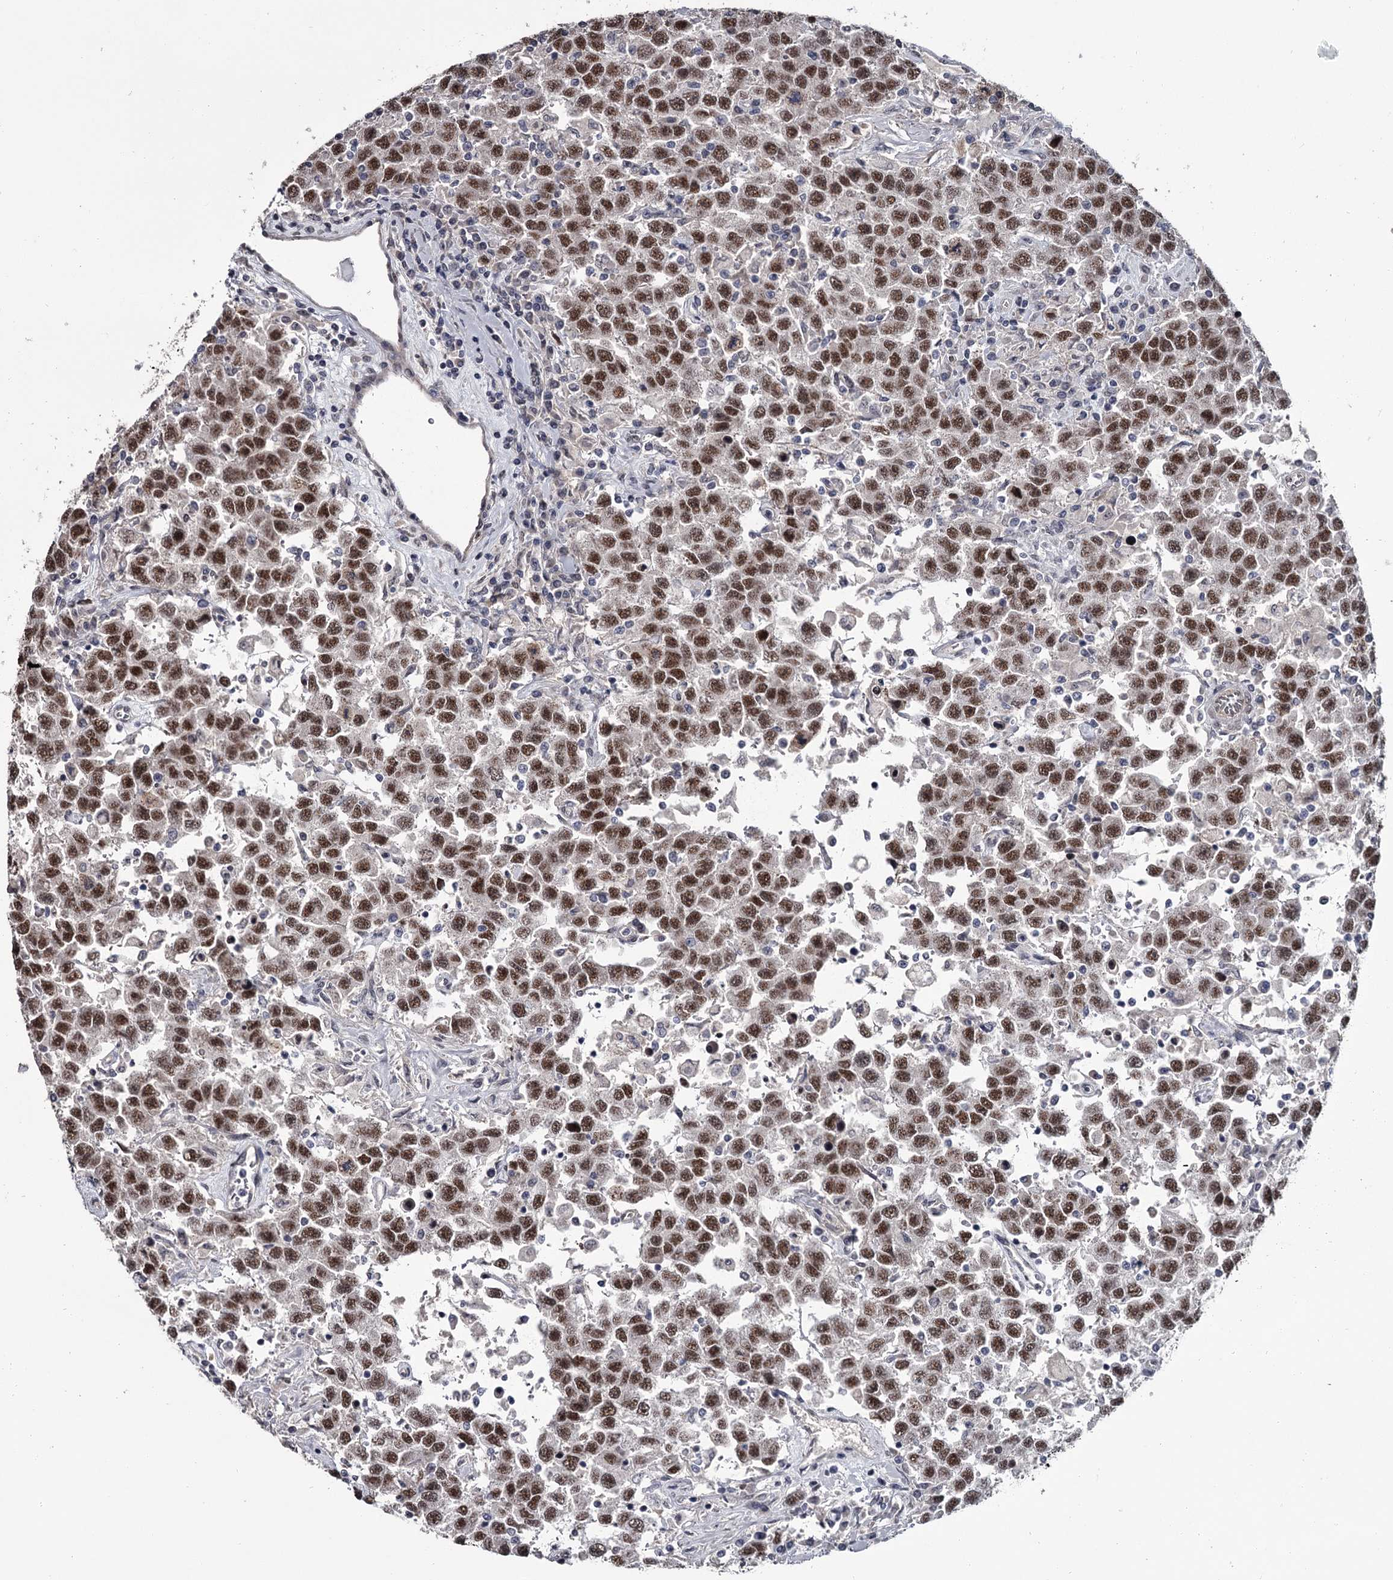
{"staining": {"intensity": "strong", "quantity": ">75%", "location": "nuclear"}, "tissue": "testis cancer", "cell_type": "Tumor cells", "image_type": "cancer", "snomed": [{"axis": "morphology", "description": "Seminoma, NOS"}, {"axis": "topography", "description": "Testis"}], "caption": "Immunohistochemical staining of testis cancer (seminoma) reveals strong nuclear protein expression in approximately >75% of tumor cells.", "gene": "PRPF40B", "patient": {"sex": "male", "age": 41}}